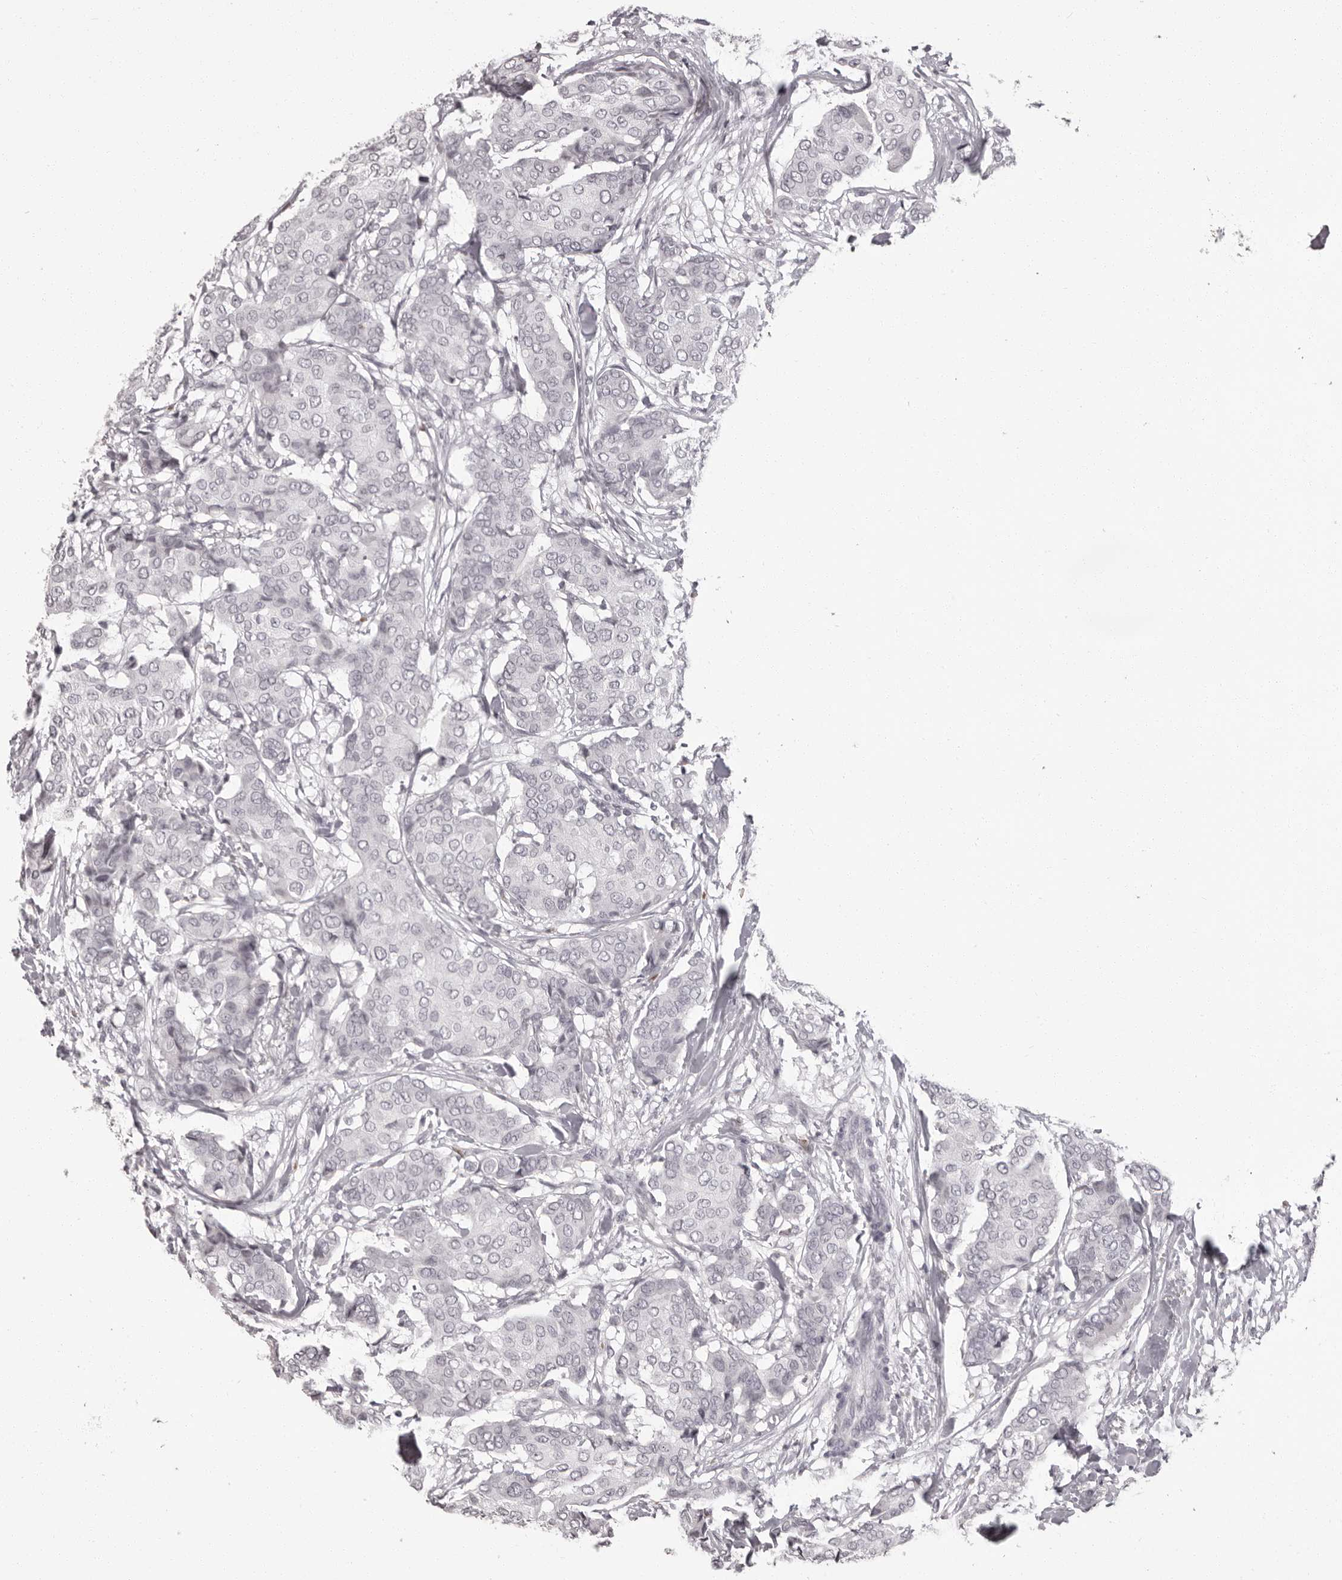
{"staining": {"intensity": "negative", "quantity": "none", "location": "none"}, "tissue": "breast cancer", "cell_type": "Tumor cells", "image_type": "cancer", "snomed": [{"axis": "morphology", "description": "Duct carcinoma"}, {"axis": "topography", "description": "Breast"}], "caption": "Immunohistochemical staining of human breast cancer reveals no significant expression in tumor cells. Brightfield microscopy of IHC stained with DAB (brown) and hematoxylin (blue), captured at high magnification.", "gene": "C8orf74", "patient": {"sex": "female", "age": 75}}